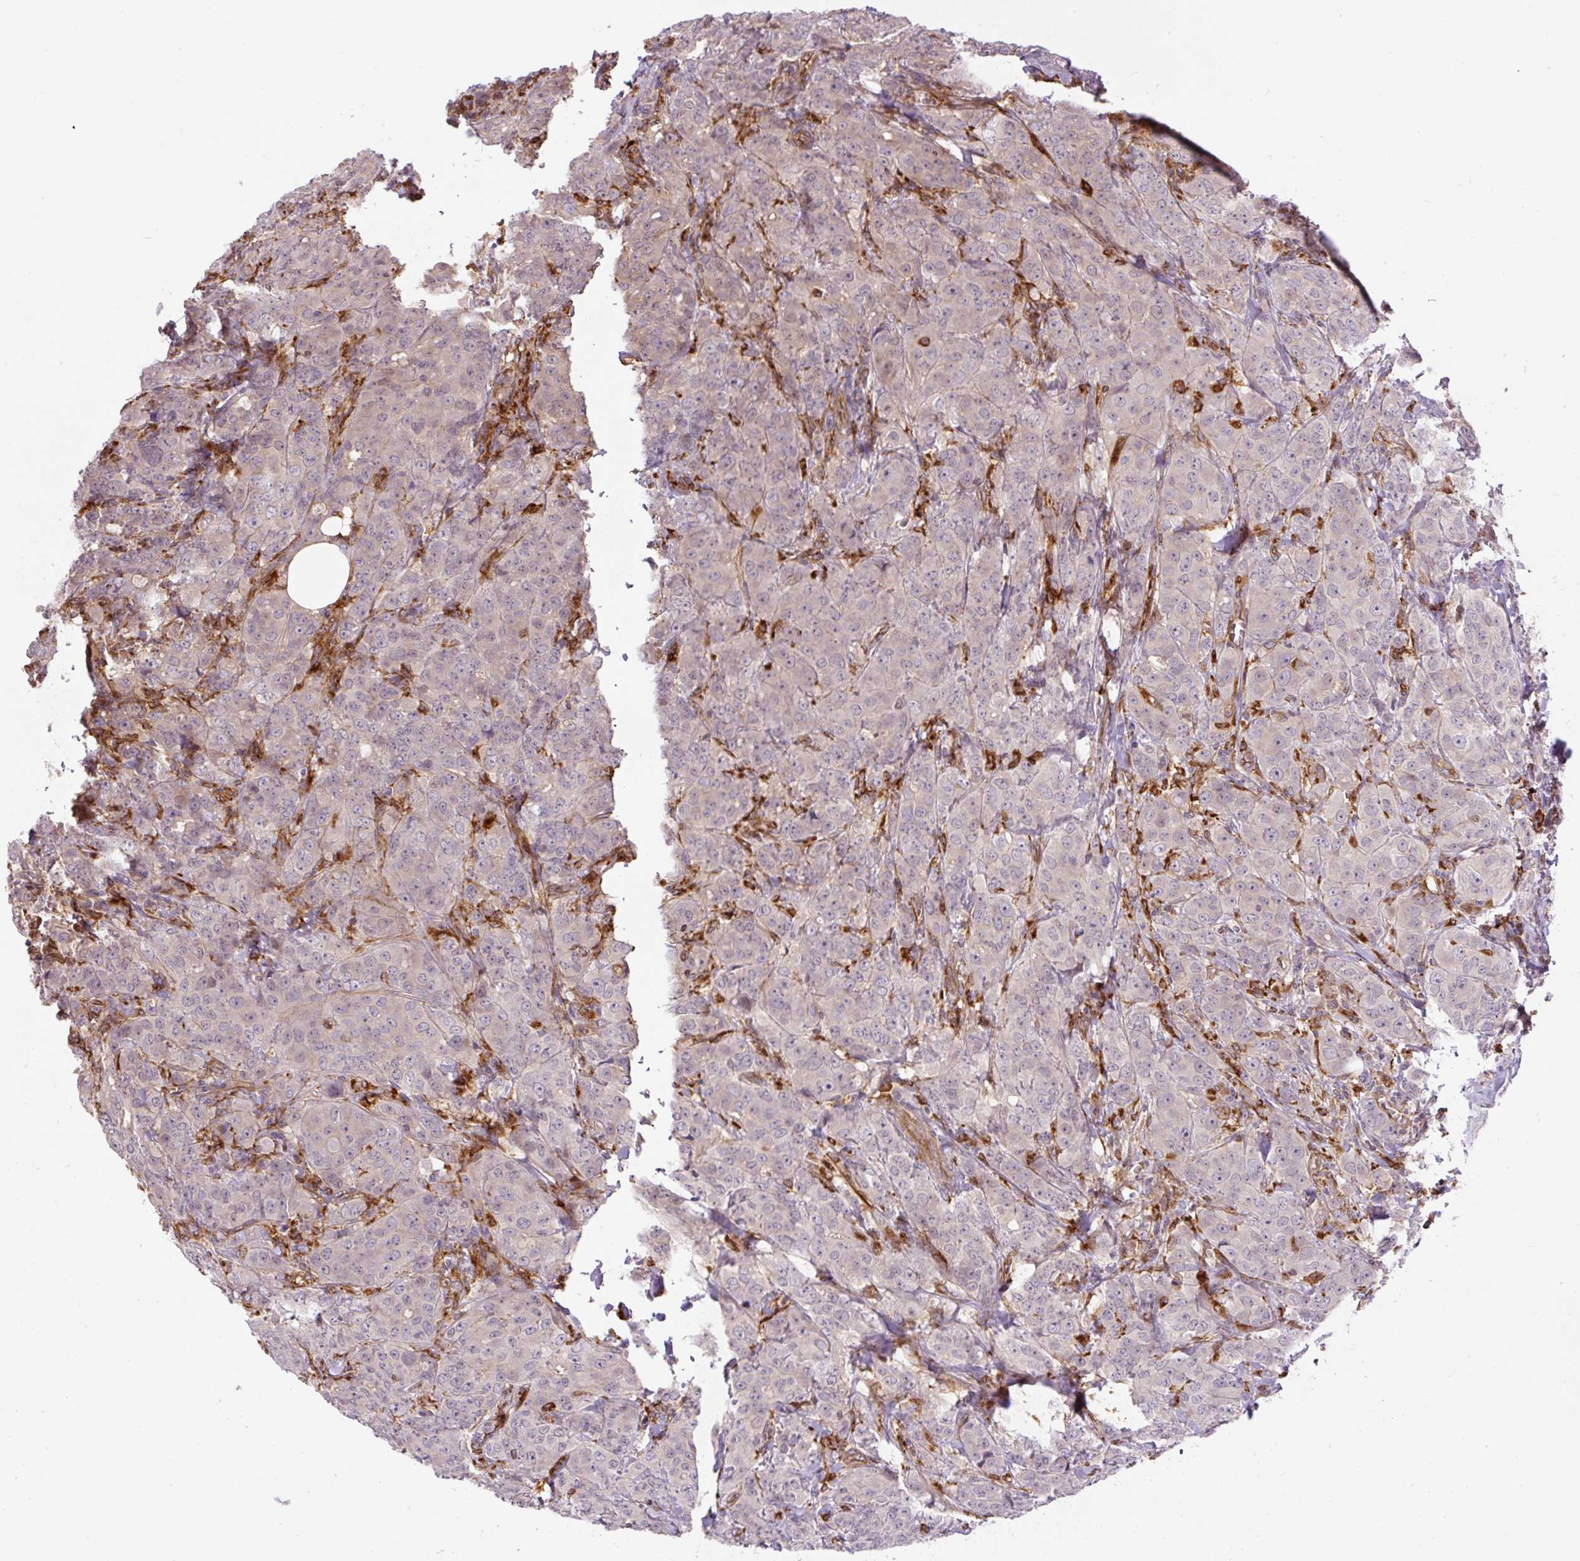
{"staining": {"intensity": "weak", "quantity": "<25%", "location": "cytoplasmic/membranous"}, "tissue": "breast cancer", "cell_type": "Tumor cells", "image_type": "cancer", "snomed": [{"axis": "morphology", "description": "Duct carcinoma"}, {"axis": "topography", "description": "Breast"}], "caption": "The micrograph reveals no staining of tumor cells in breast cancer (intraductal carcinoma). (Stains: DAB IHC with hematoxylin counter stain, Microscopy: brightfield microscopy at high magnification).", "gene": "B3GALT5", "patient": {"sex": "female", "age": 43}}